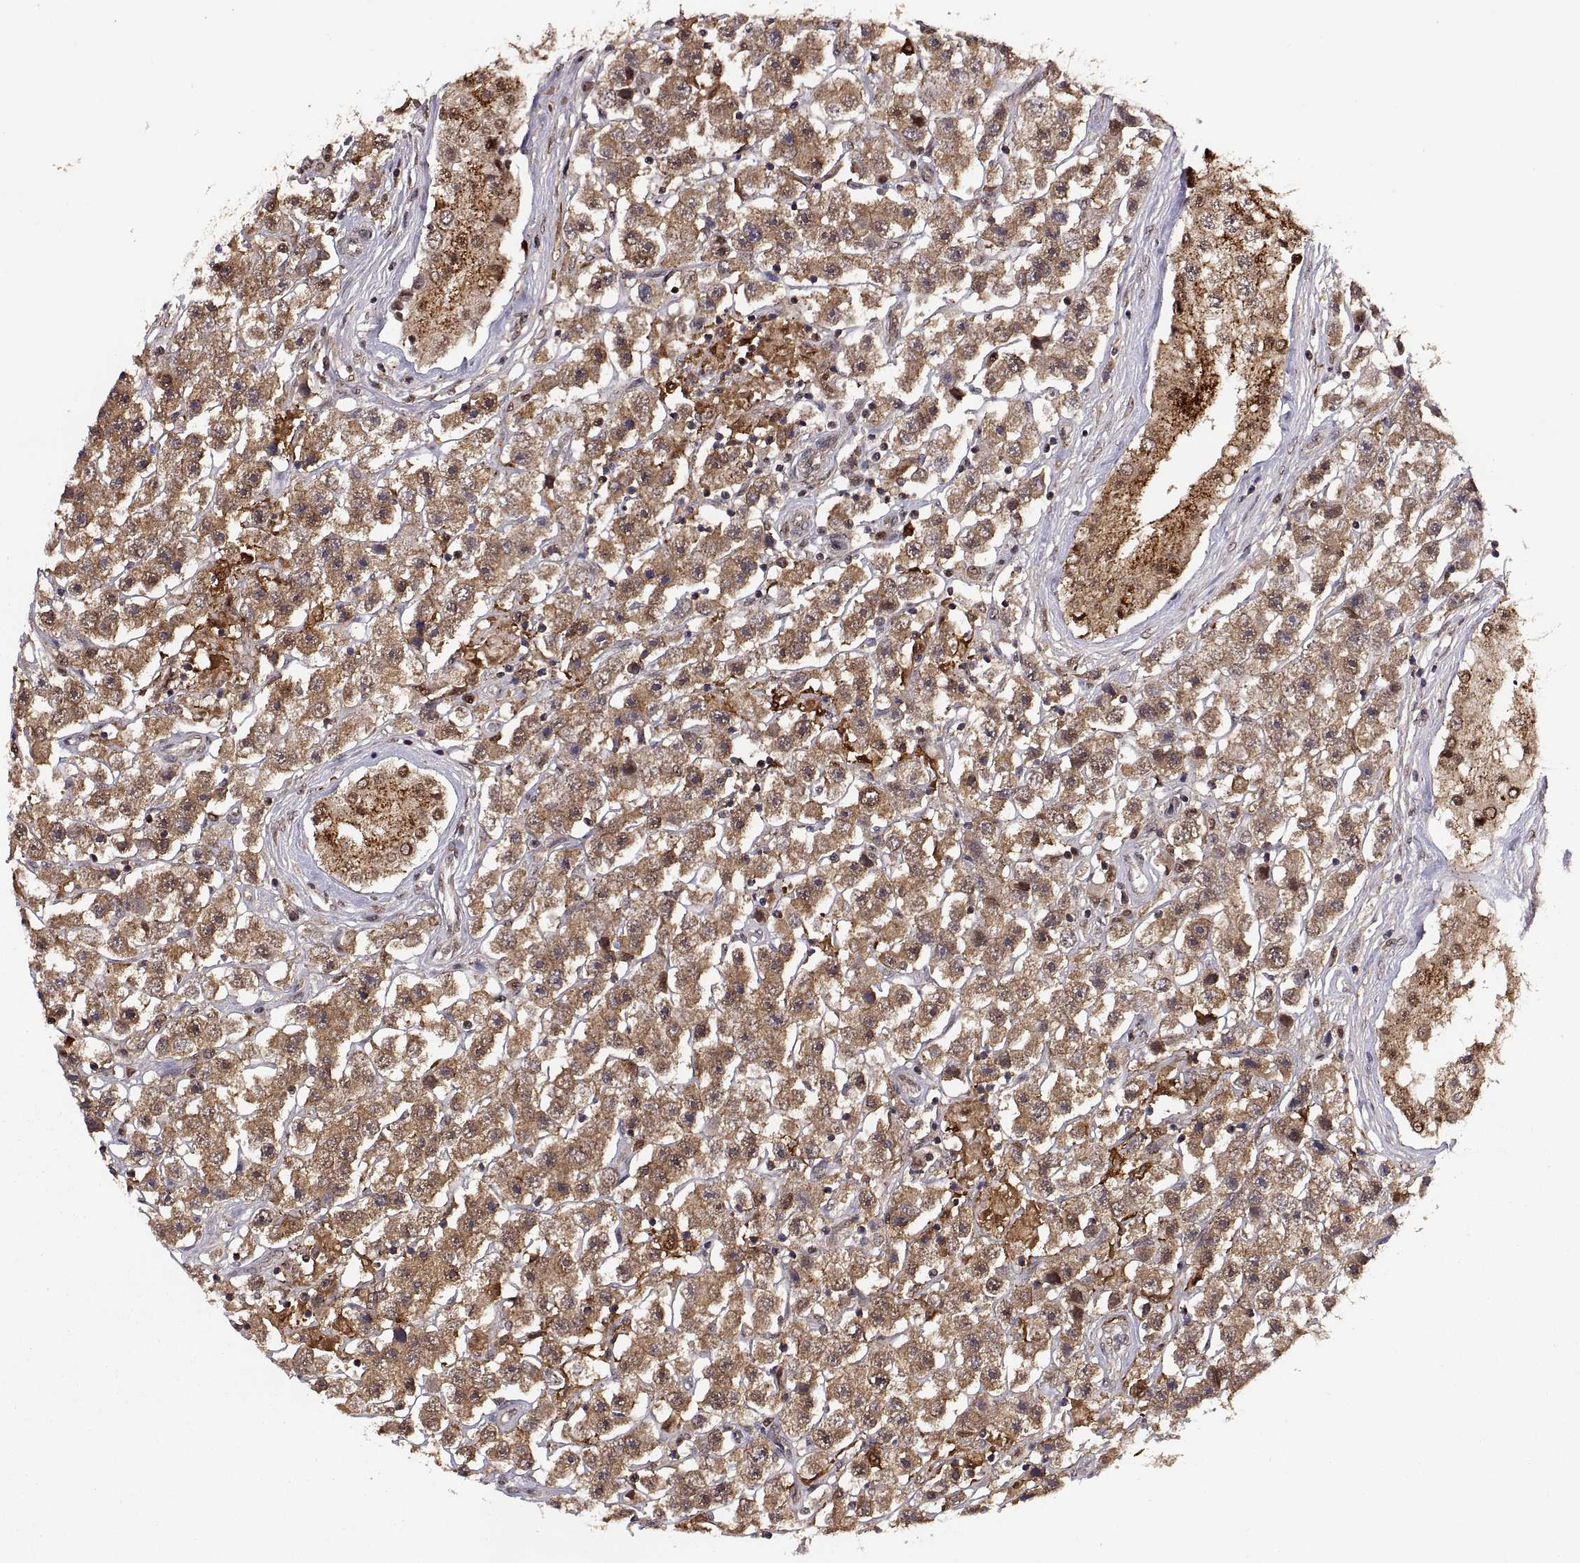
{"staining": {"intensity": "moderate", "quantity": ">75%", "location": "cytoplasmic/membranous,nuclear"}, "tissue": "testis cancer", "cell_type": "Tumor cells", "image_type": "cancer", "snomed": [{"axis": "morphology", "description": "Seminoma, NOS"}, {"axis": "topography", "description": "Testis"}], "caption": "This is an image of immunohistochemistry (IHC) staining of testis cancer (seminoma), which shows moderate positivity in the cytoplasmic/membranous and nuclear of tumor cells.", "gene": "PSMC2", "patient": {"sex": "male", "age": 45}}